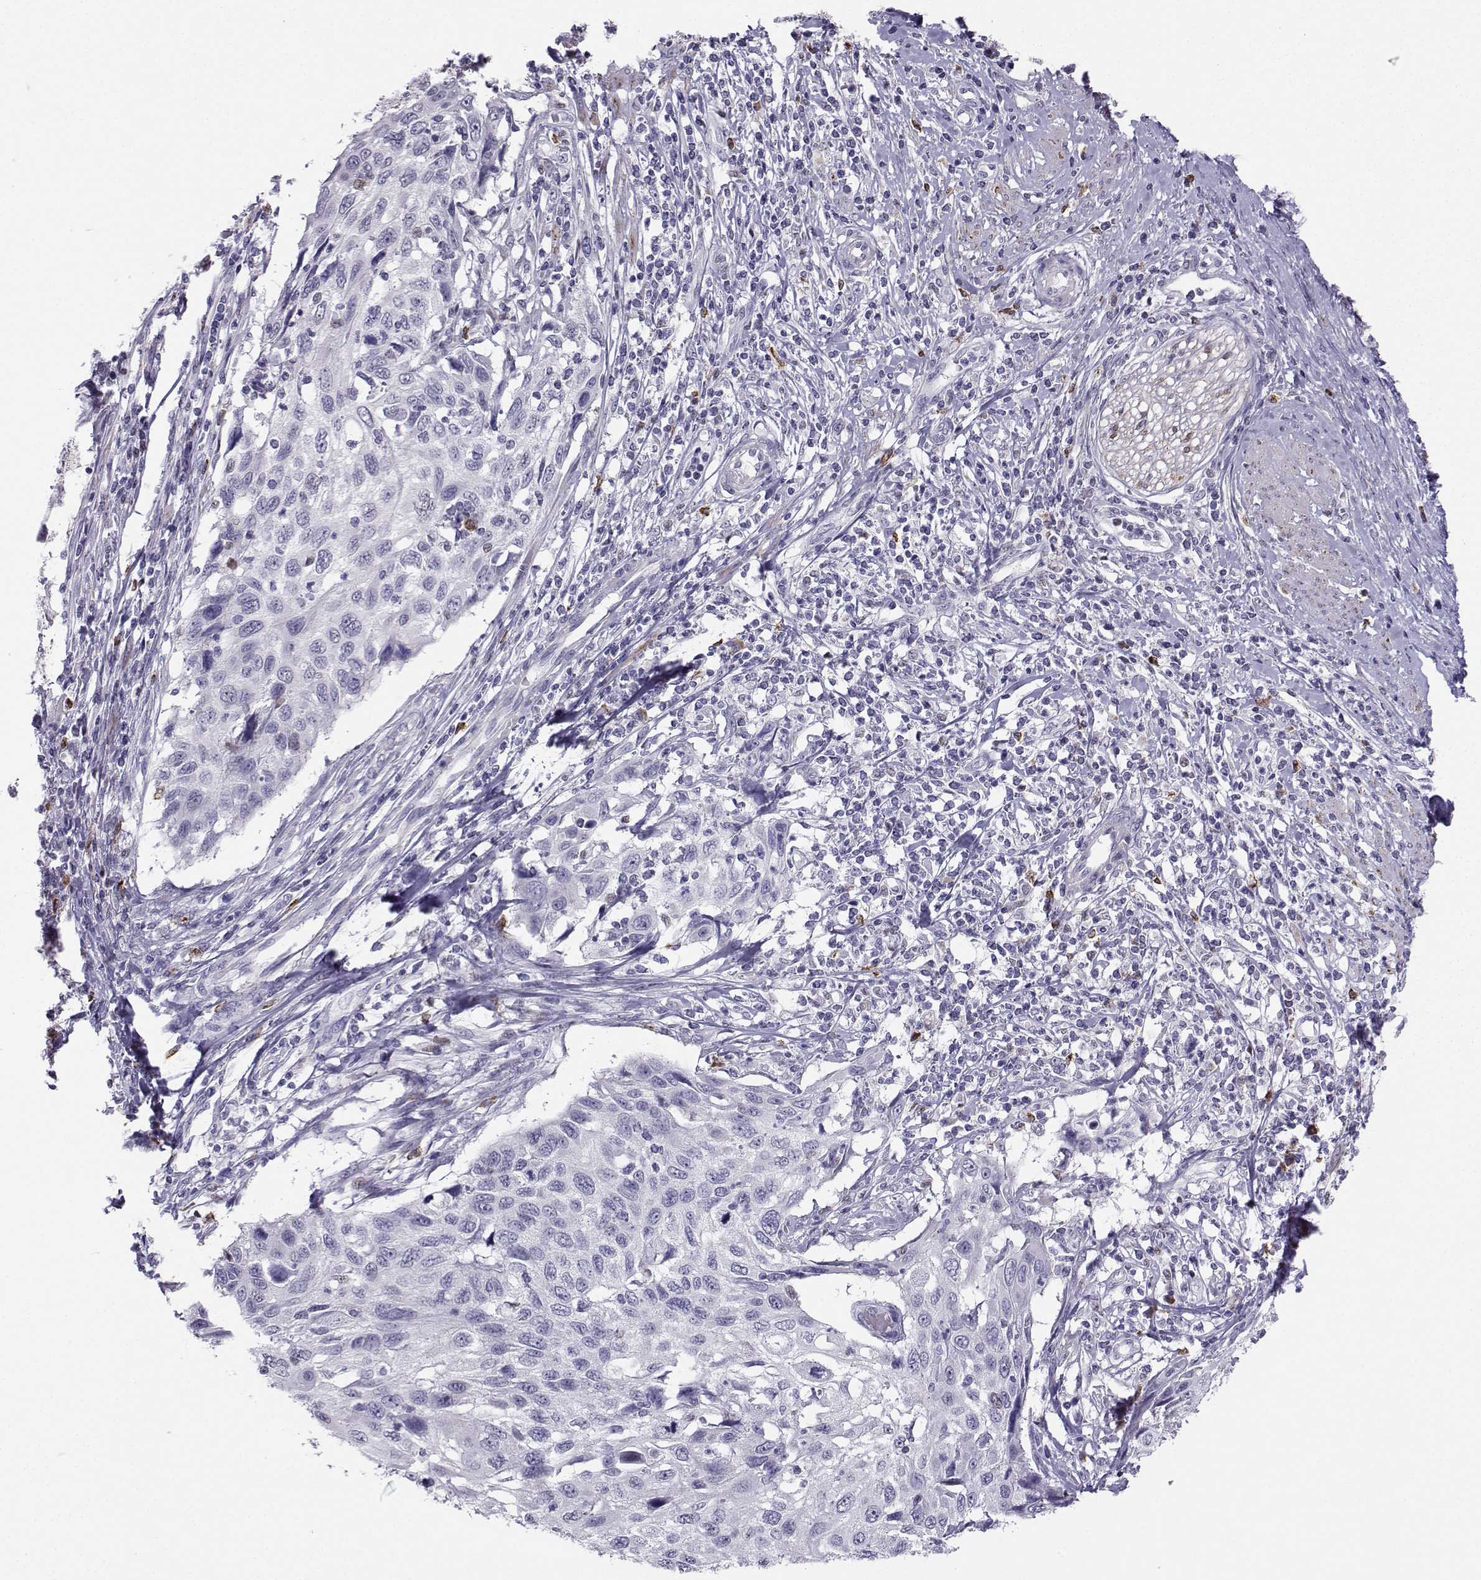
{"staining": {"intensity": "negative", "quantity": "none", "location": "none"}, "tissue": "cervical cancer", "cell_type": "Tumor cells", "image_type": "cancer", "snomed": [{"axis": "morphology", "description": "Squamous cell carcinoma, NOS"}, {"axis": "topography", "description": "Cervix"}], "caption": "This is a photomicrograph of immunohistochemistry staining of squamous cell carcinoma (cervical), which shows no staining in tumor cells. (Stains: DAB (3,3'-diaminobenzidine) IHC with hematoxylin counter stain, Microscopy: brightfield microscopy at high magnification).", "gene": "DCLK3", "patient": {"sex": "female", "age": 70}}